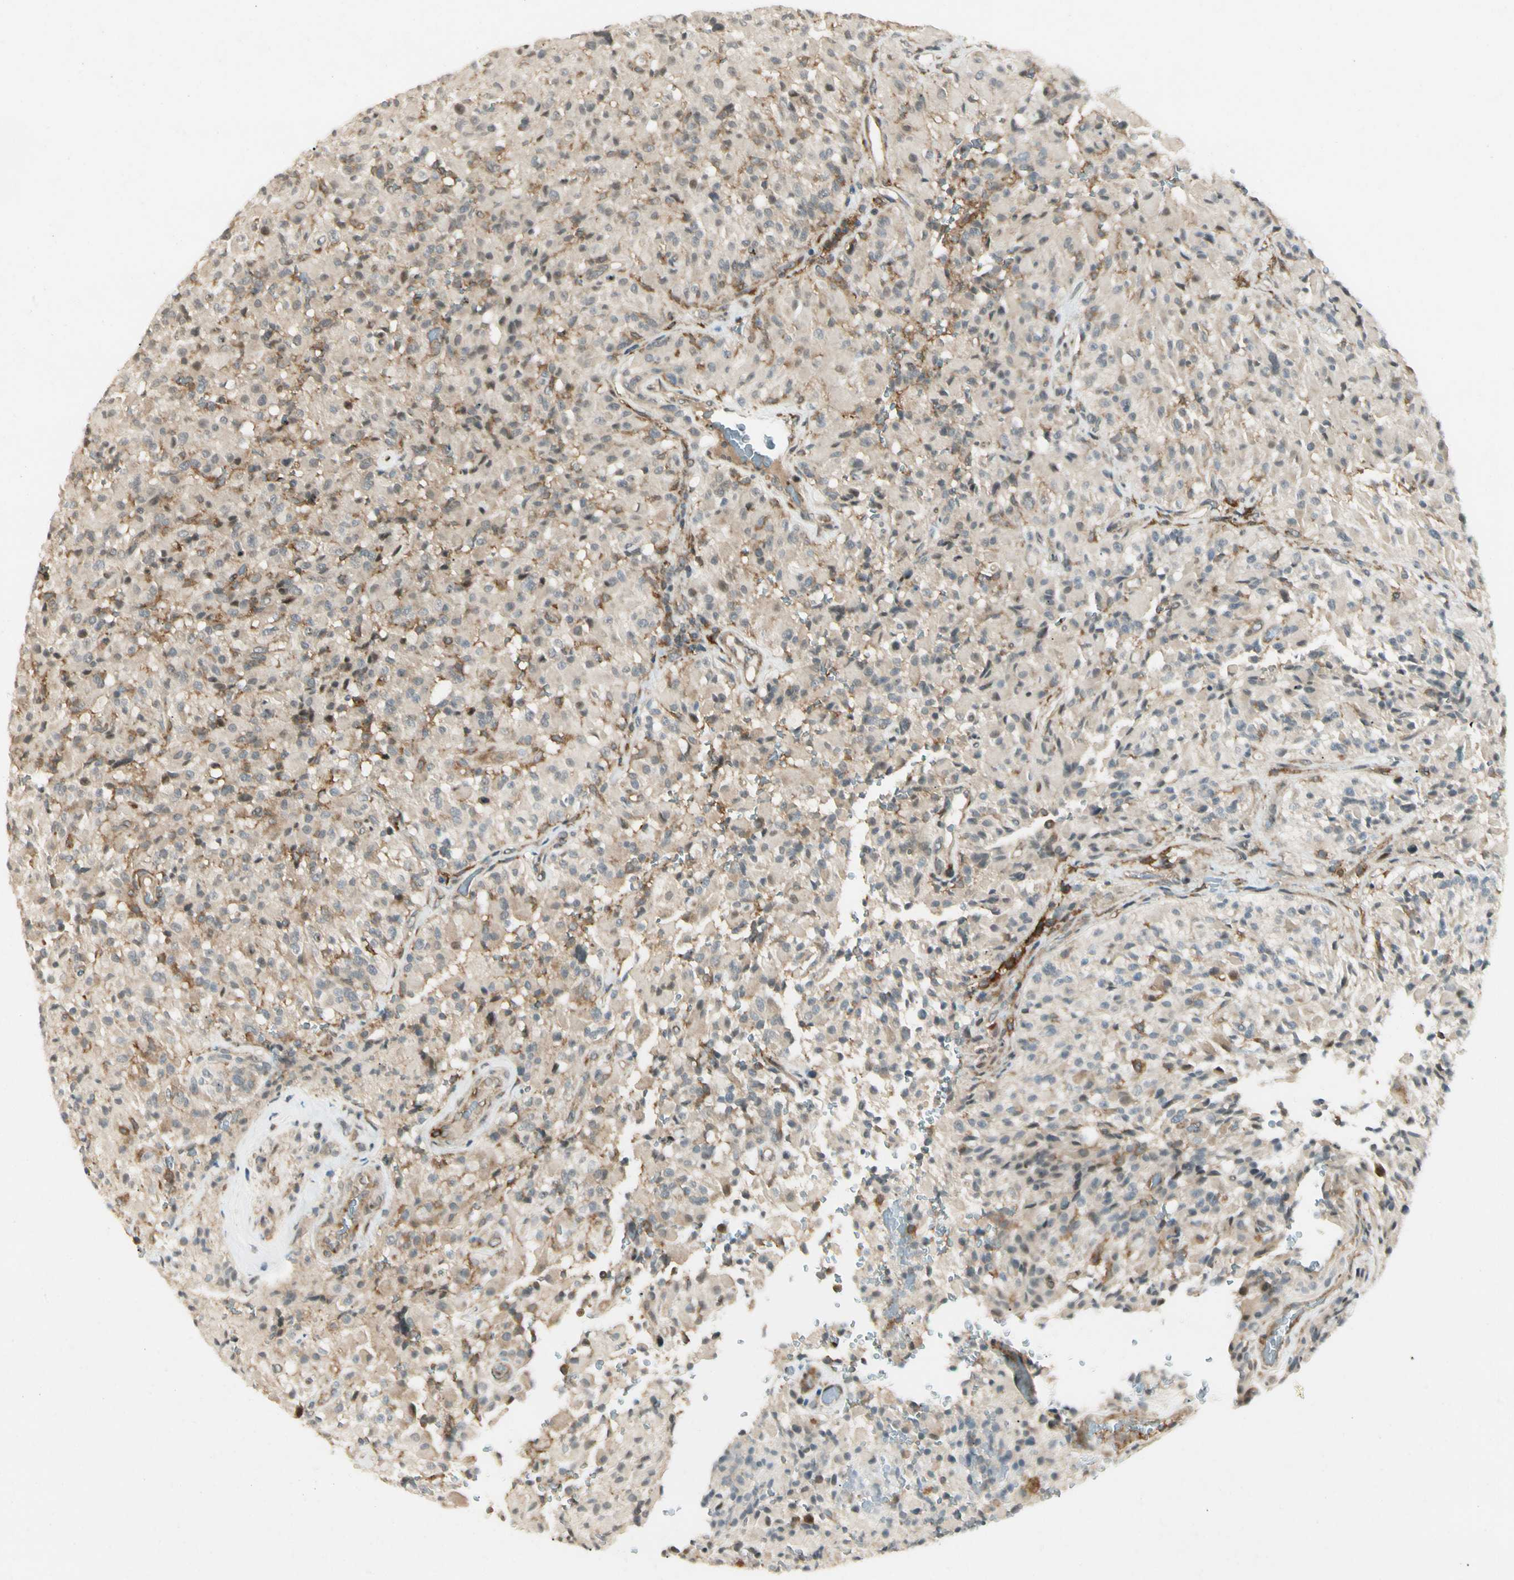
{"staining": {"intensity": "moderate", "quantity": "<25%", "location": "cytoplasmic/membranous,nuclear"}, "tissue": "glioma", "cell_type": "Tumor cells", "image_type": "cancer", "snomed": [{"axis": "morphology", "description": "Glioma, malignant, High grade"}, {"axis": "topography", "description": "Brain"}], "caption": "IHC of human glioma shows low levels of moderate cytoplasmic/membranous and nuclear positivity in approximately <25% of tumor cells.", "gene": "FNDC3B", "patient": {"sex": "male", "age": 71}}